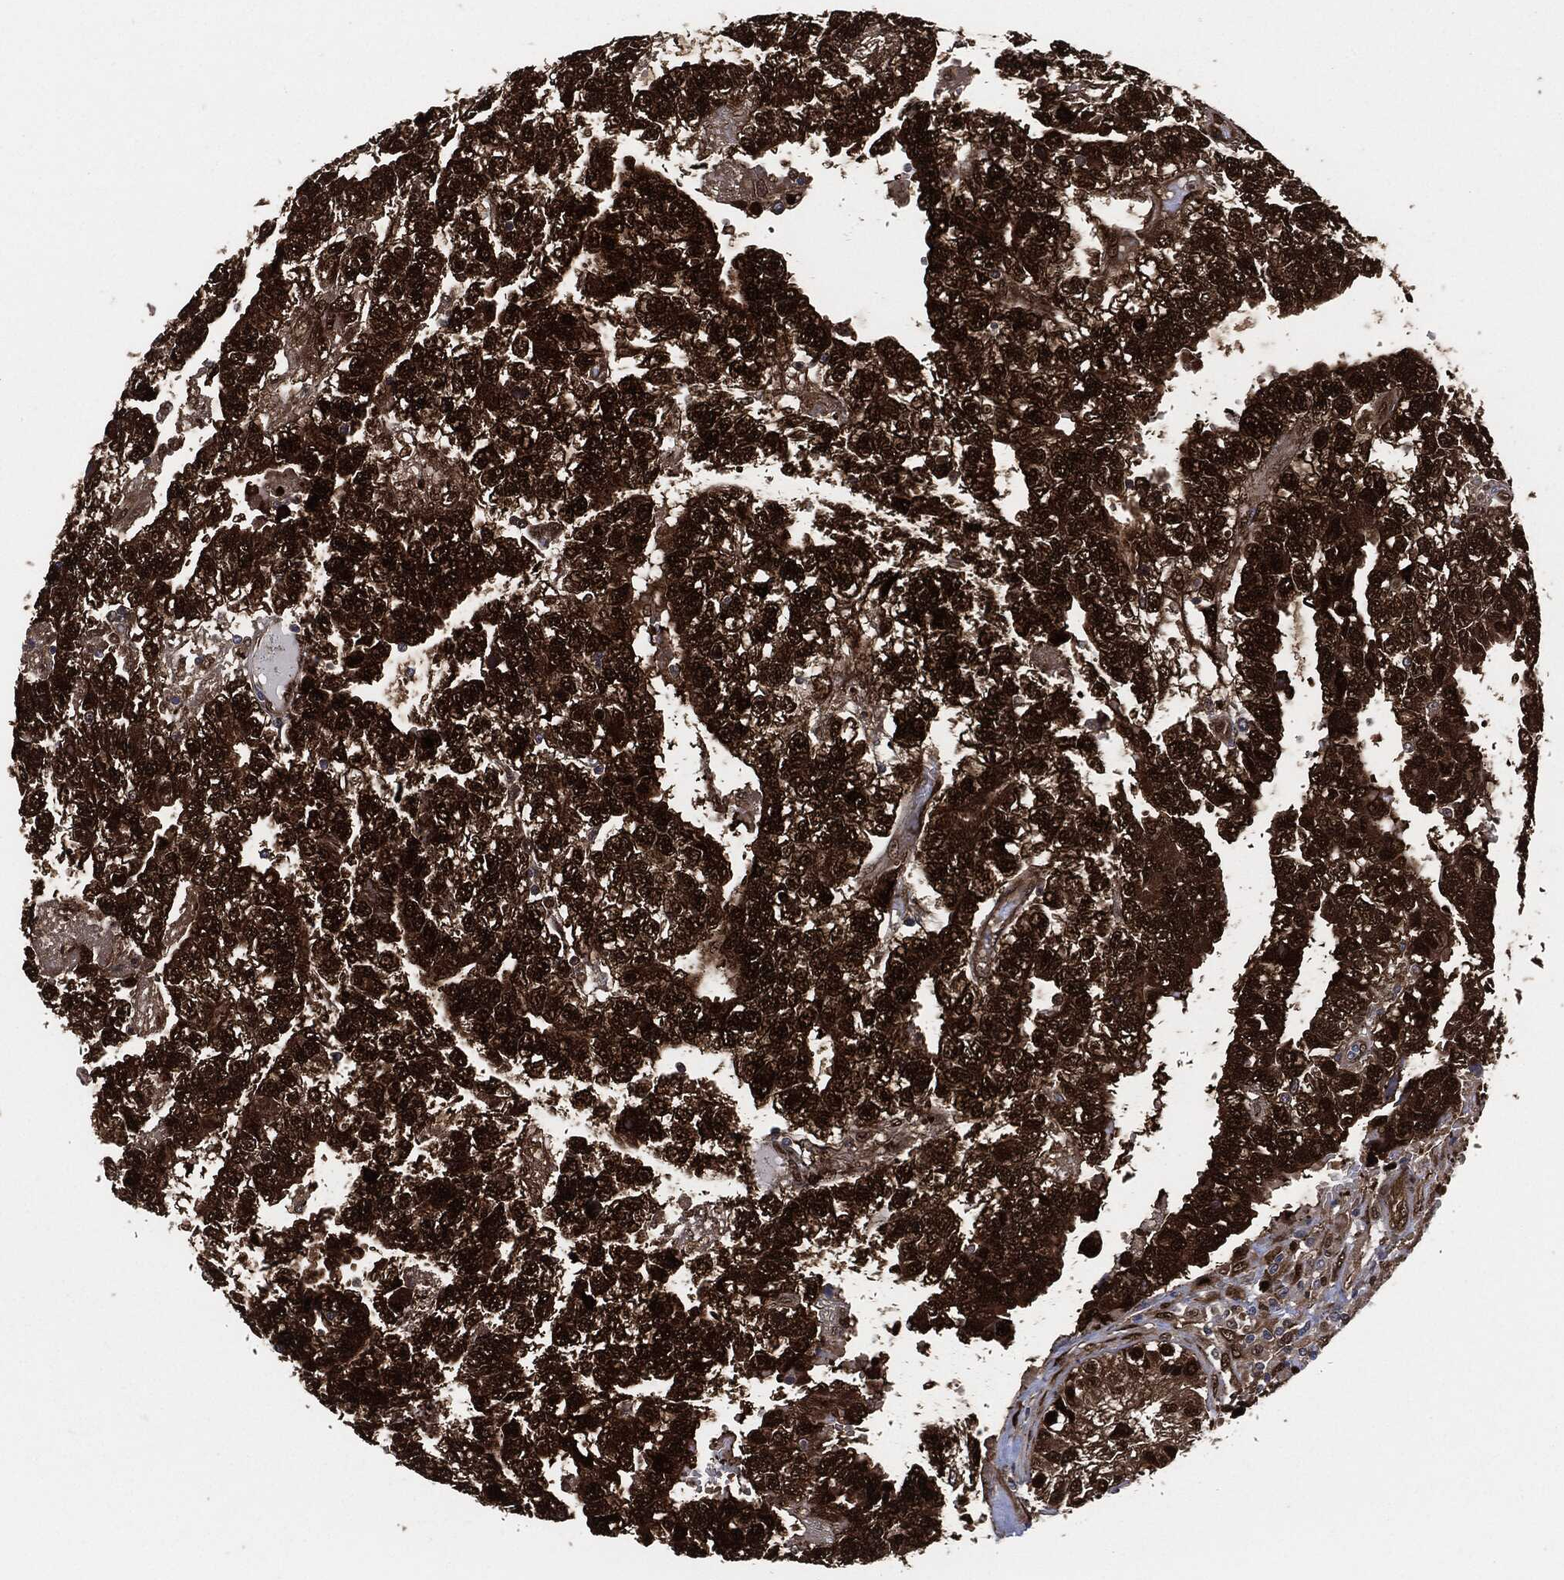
{"staining": {"intensity": "strong", "quantity": ">75%", "location": "cytoplasmic/membranous,nuclear"}, "tissue": "testis cancer", "cell_type": "Tumor cells", "image_type": "cancer", "snomed": [{"axis": "morphology", "description": "Carcinoma, Embryonal, NOS"}, {"axis": "topography", "description": "Testis"}], "caption": "The immunohistochemical stain highlights strong cytoplasmic/membranous and nuclear expression in tumor cells of embryonal carcinoma (testis) tissue.", "gene": "DCTN1", "patient": {"sex": "male", "age": 25}}